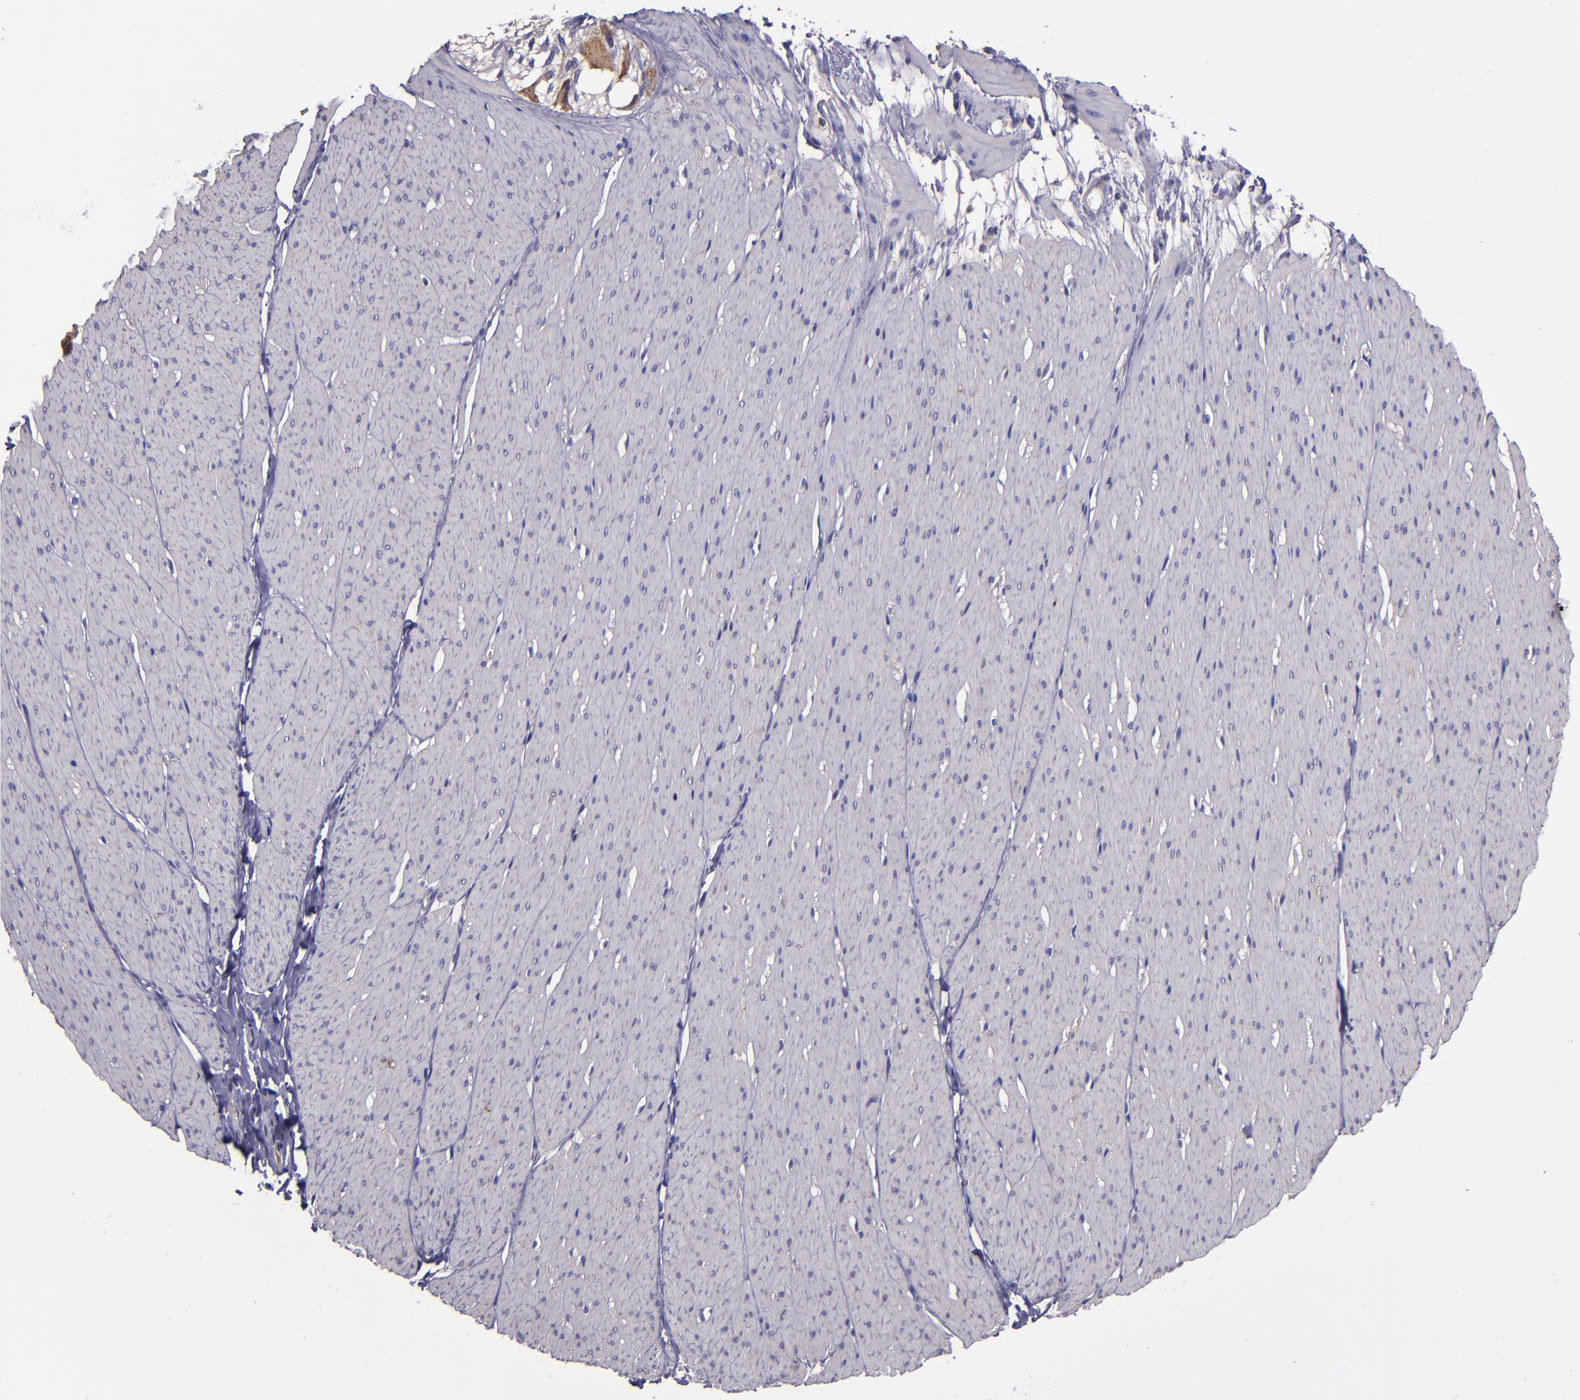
{"staining": {"intensity": "negative", "quantity": "none", "location": "none"}, "tissue": "smooth muscle", "cell_type": "Smooth muscle cells", "image_type": "normal", "snomed": [{"axis": "morphology", "description": "Normal tissue, NOS"}, {"axis": "topography", "description": "Smooth muscle"}, {"axis": "topography", "description": "Colon"}], "caption": "Immunohistochemistry micrograph of unremarkable smooth muscle stained for a protein (brown), which demonstrates no positivity in smooth muscle cells. (DAB (3,3'-diaminobenzidine) IHC visualized using brightfield microscopy, high magnification).", "gene": "CARS1", "patient": {"sex": "male", "age": 67}}